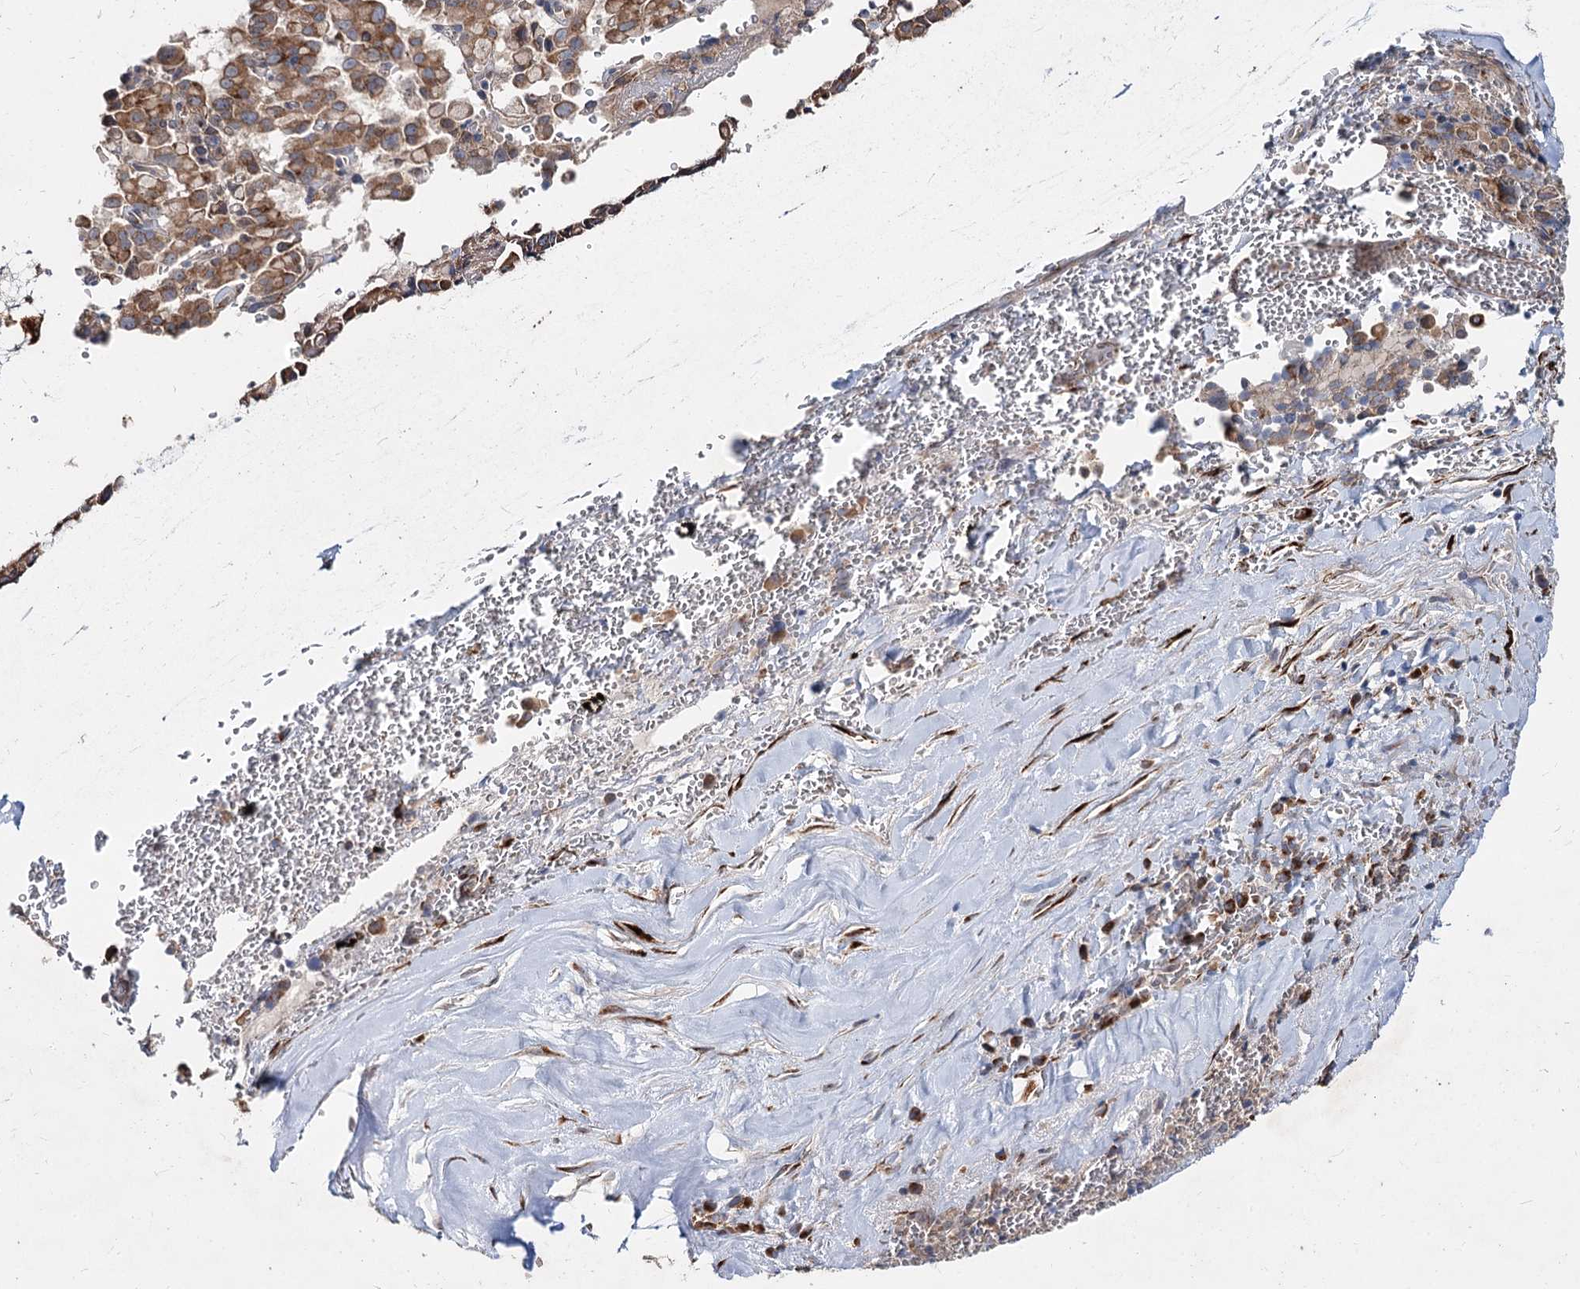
{"staining": {"intensity": "moderate", "quantity": ">75%", "location": "cytoplasmic/membranous"}, "tissue": "pancreatic cancer", "cell_type": "Tumor cells", "image_type": "cancer", "snomed": [{"axis": "morphology", "description": "Adenocarcinoma, NOS"}, {"axis": "topography", "description": "Pancreas"}], "caption": "Pancreatic adenocarcinoma stained with IHC displays moderate cytoplasmic/membranous staining in about >75% of tumor cells.", "gene": "SPART", "patient": {"sex": "male", "age": 65}}